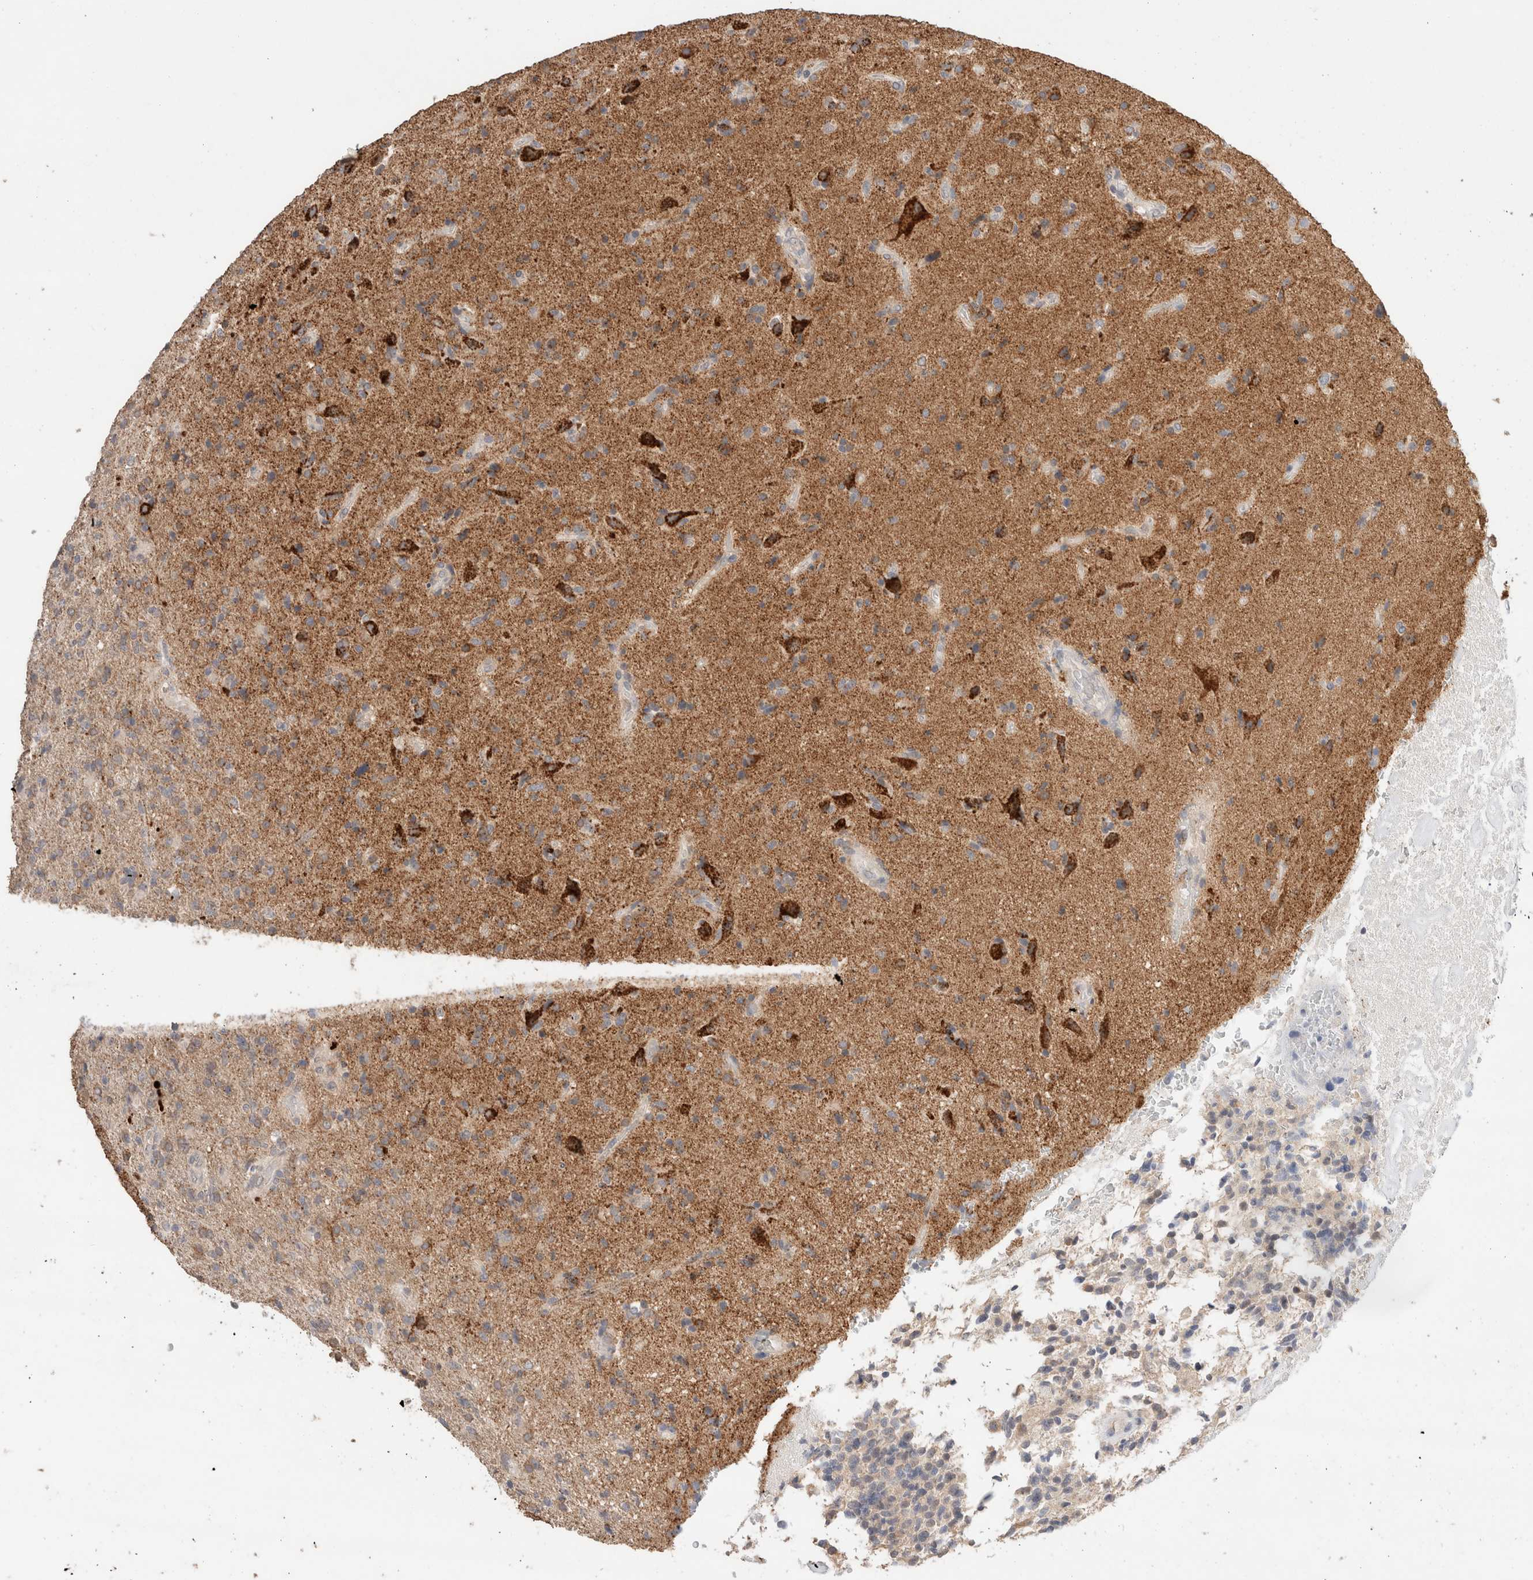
{"staining": {"intensity": "weak", "quantity": ">75%", "location": "cytoplasmic/membranous"}, "tissue": "glioma", "cell_type": "Tumor cells", "image_type": "cancer", "snomed": [{"axis": "morphology", "description": "Glioma, malignant, High grade"}, {"axis": "topography", "description": "Brain"}], "caption": "Malignant glioma (high-grade) stained with DAB (3,3'-diaminobenzidine) immunohistochemistry exhibits low levels of weak cytoplasmic/membranous staining in about >75% of tumor cells.", "gene": "TRIM41", "patient": {"sex": "male", "age": 72}}